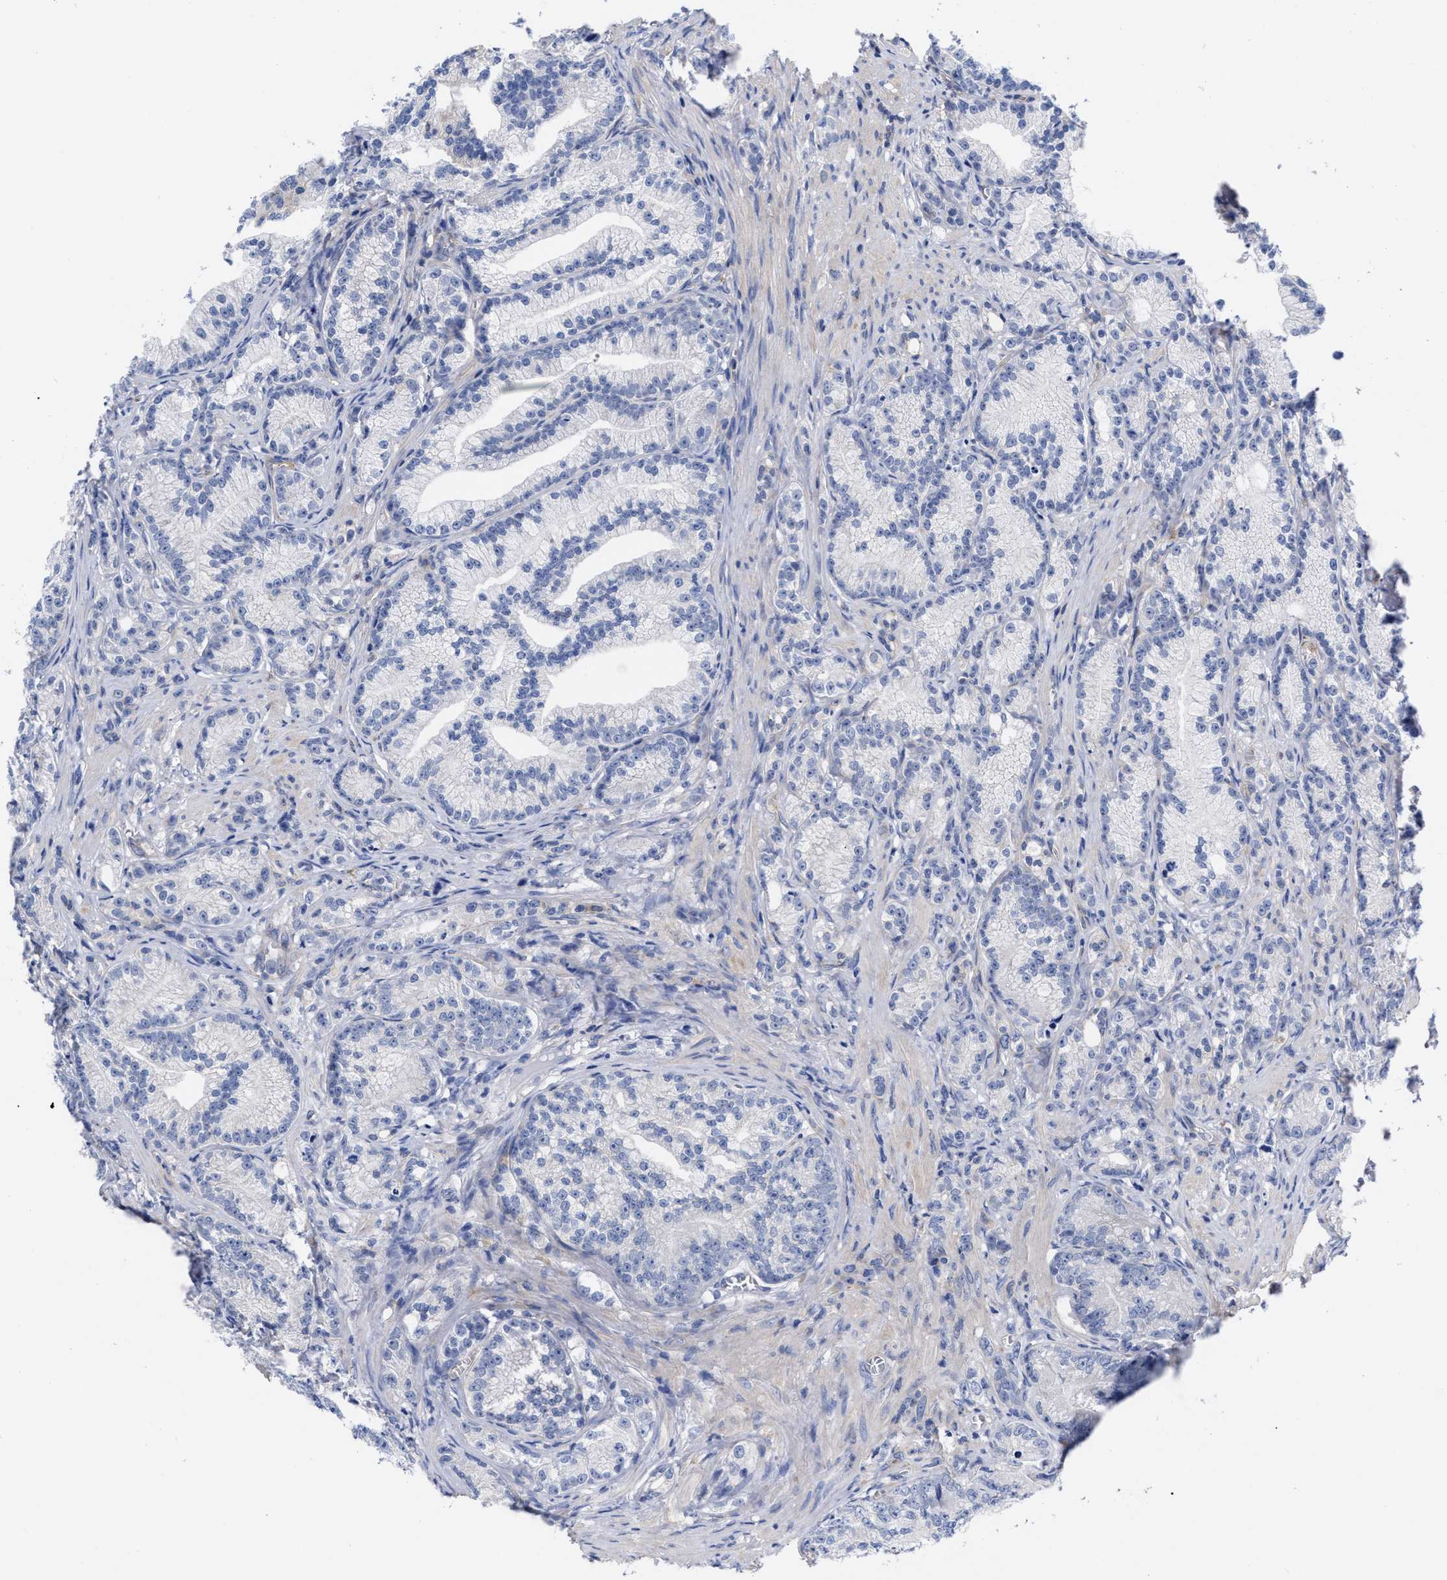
{"staining": {"intensity": "negative", "quantity": "none", "location": "none"}, "tissue": "prostate cancer", "cell_type": "Tumor cells", "image_type": "cancer", "snomed": [{"axis": "morphology", "description": "Adenocarcinoma, Low grade"}, {"axis": "topography", "description": "Prostate"}], "caption": "The photomicrograph demonstrates no significant staining in tumor cells of prostate cancer (low-grade adenocarcinoma). (DAB (3,3'-diaminobenzidine) immunohistochemistry, high magnification).", "gene": "IRAG2", "patient": {"sex": "male", "age": 89}}